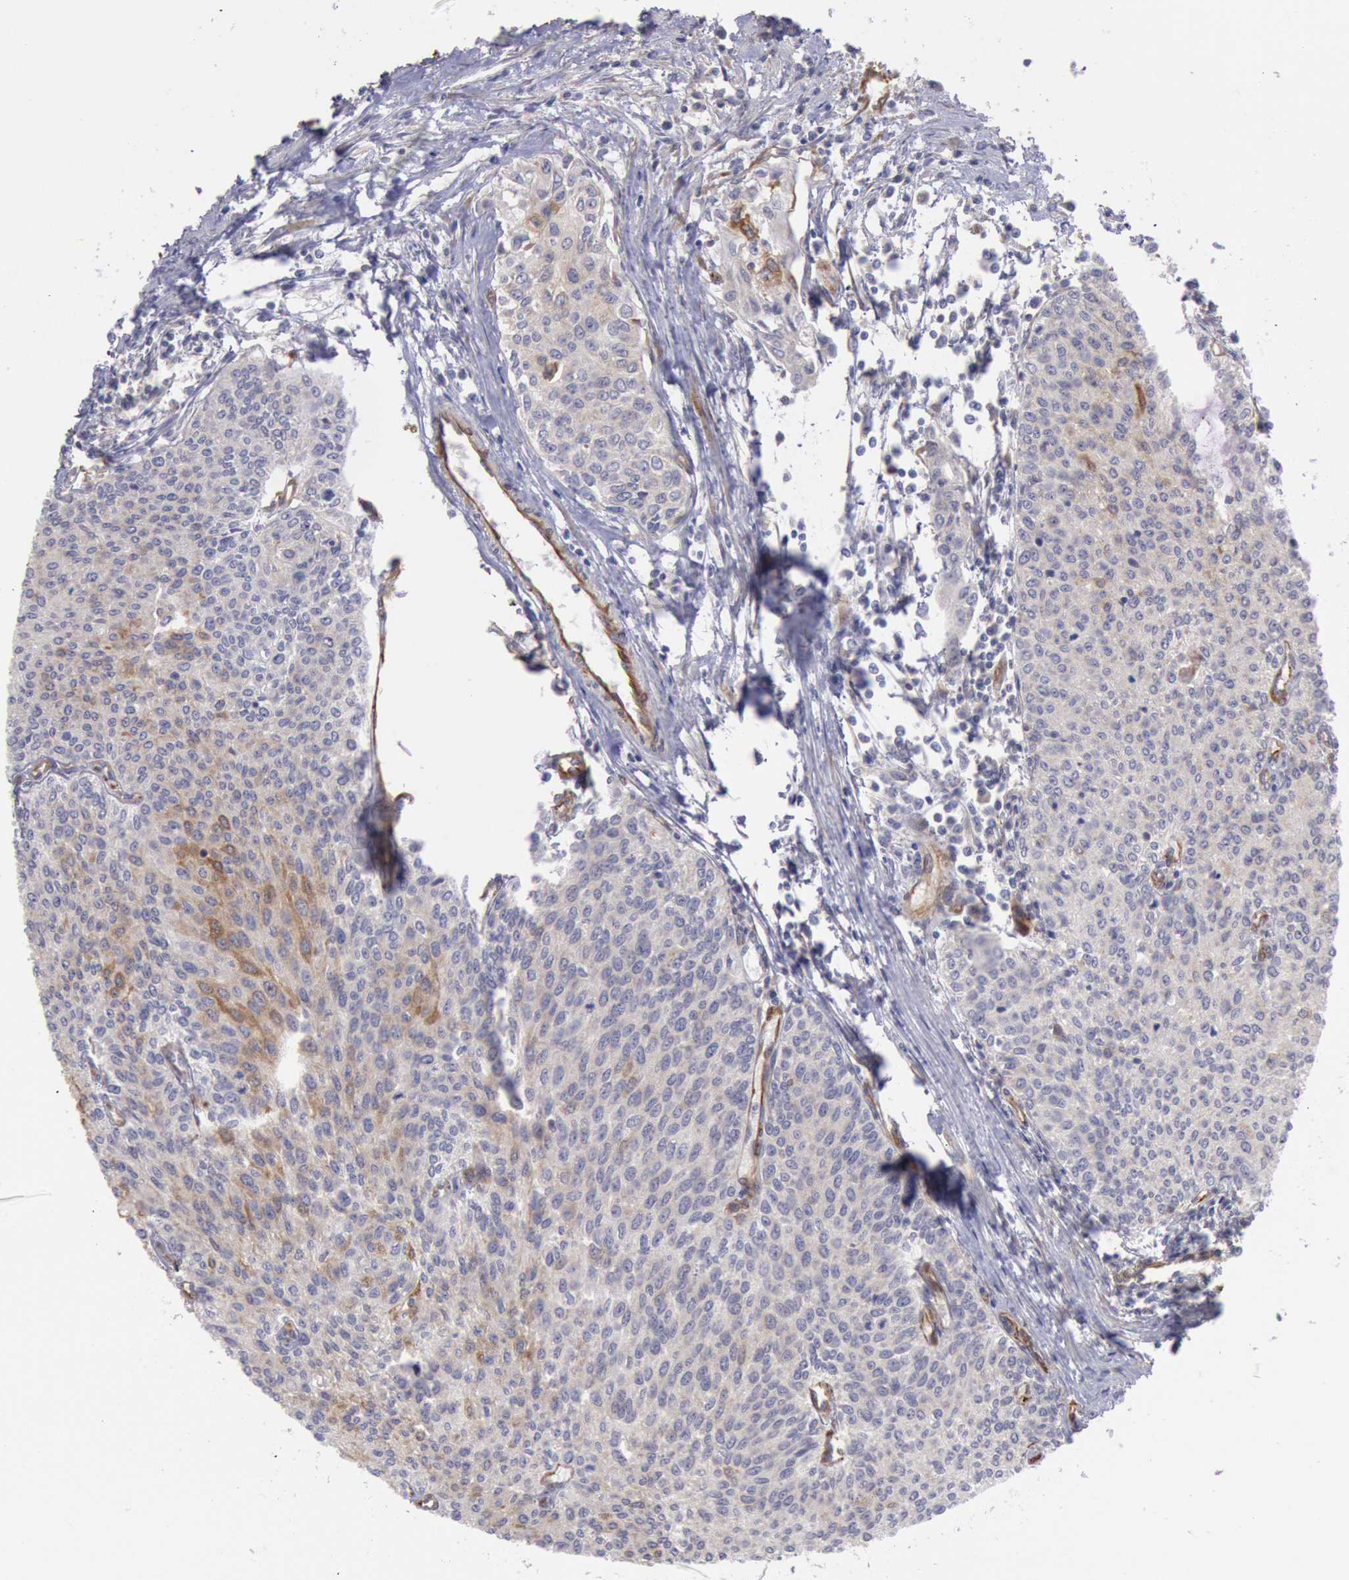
{"staining": {"intensity": "weak", "quantity": "<25%", "location": "cytoplasmic/membranous"}, "tissue": "urothelial cancer", "cell_type": "Tumor cells", "image_type": "cancer", "snomed": [{"axis": "morphology", "description": "Urothelial carcinoma, Low grade"}, {"axis": "topography", "description": "Urinary bladder"}], "caption": "Tumor cells are negative for protein expression in human low-grade urothelial carcinoma.", "gene": "RNF139", "patient": {"sex": "female", "age": 73}}